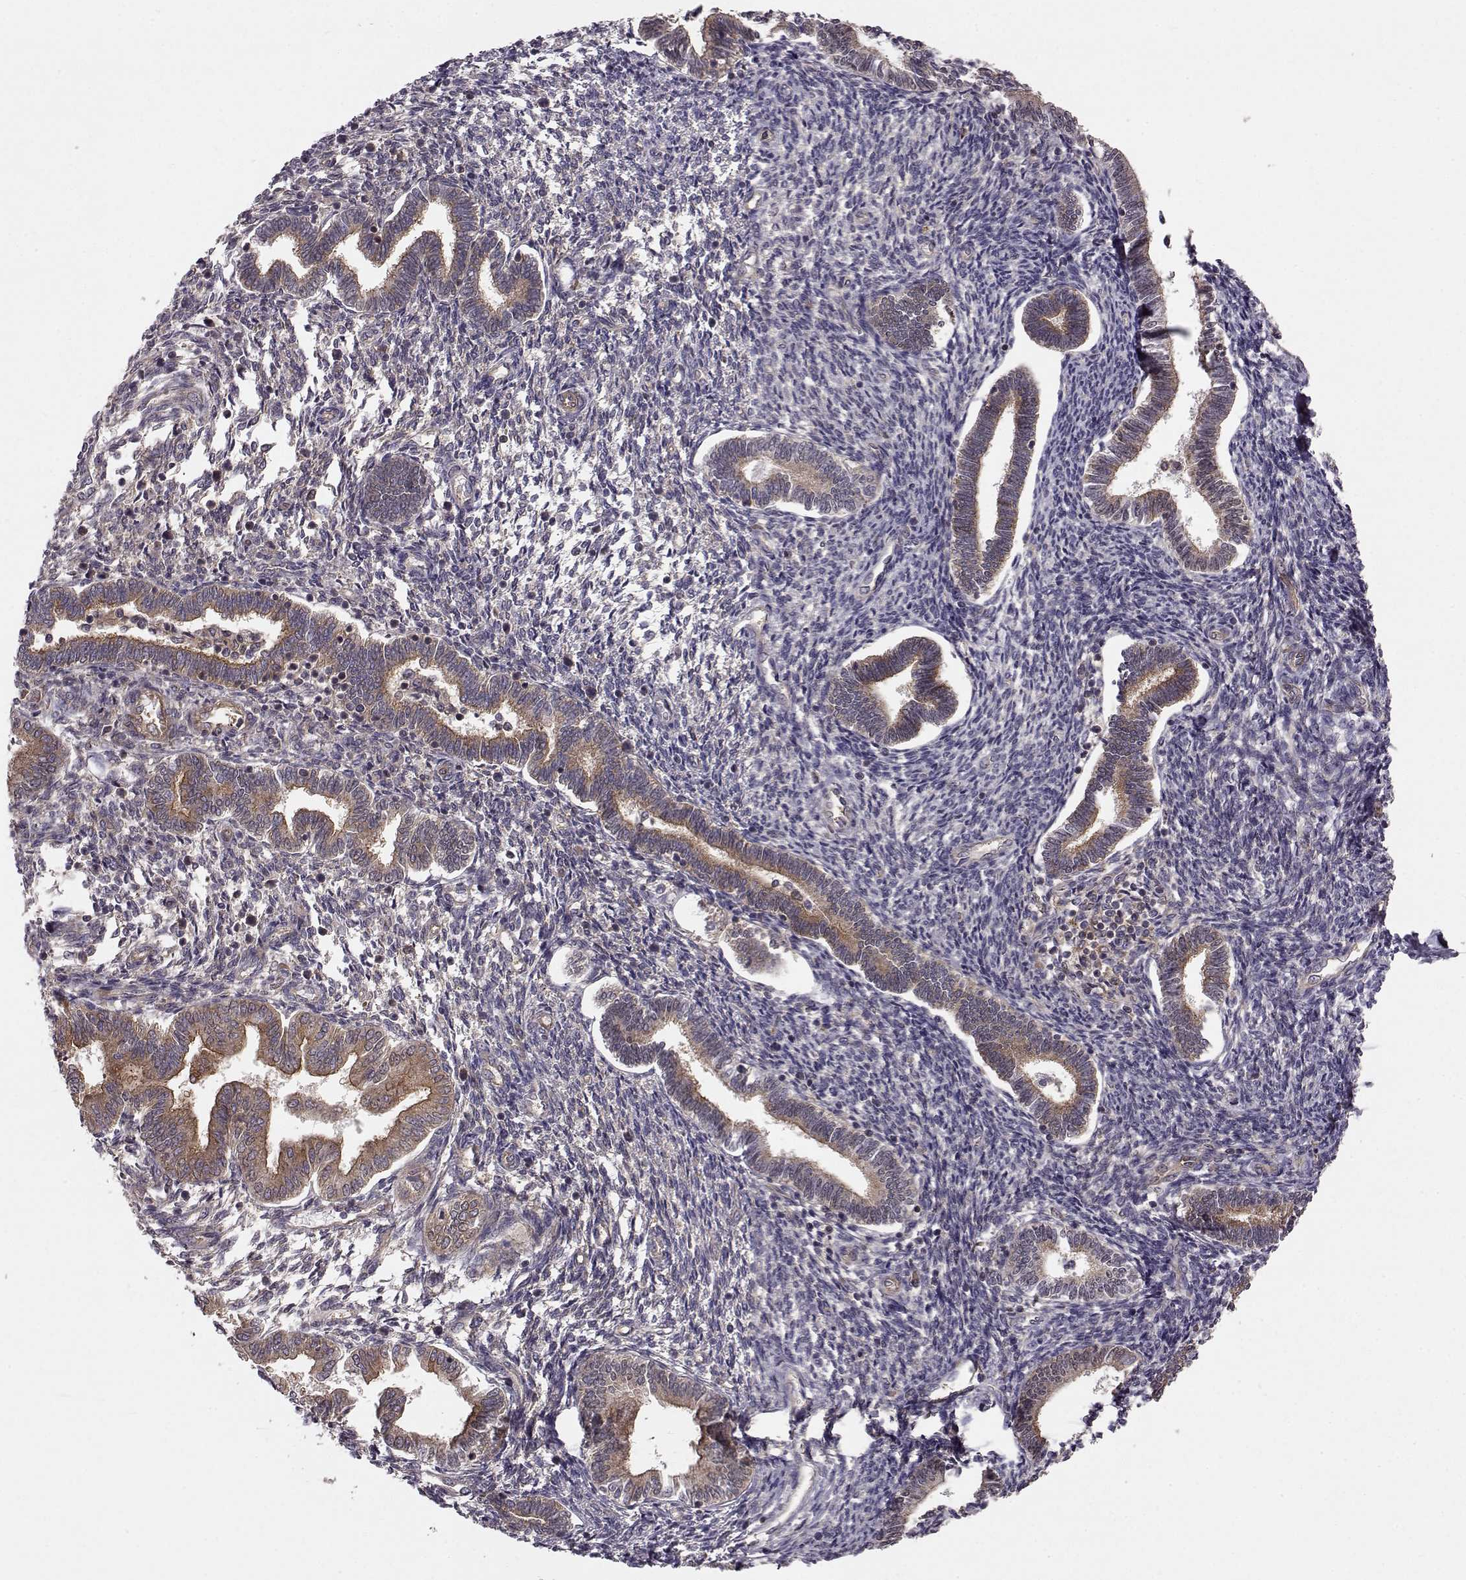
{"staining": {"intensity": "negative", "quantity": "none", "location": "none"}, "tissue": "endometrium", "cell_type": "Cells in endometrial stroma", "image_type": "normal", "snomed": [{"axis": "morphology", "description": "Normal tissue, NOS"}, {"axis": "topography", "description": "Endometrium"}], "caption": "This is an immunohistochemistry (IHC) photomicrograph of normal human endometrium. There is no staining in cells in endometrial stroma.", "gene": "RABGAP1", "patient": {"sex": "female", "age": 42}}